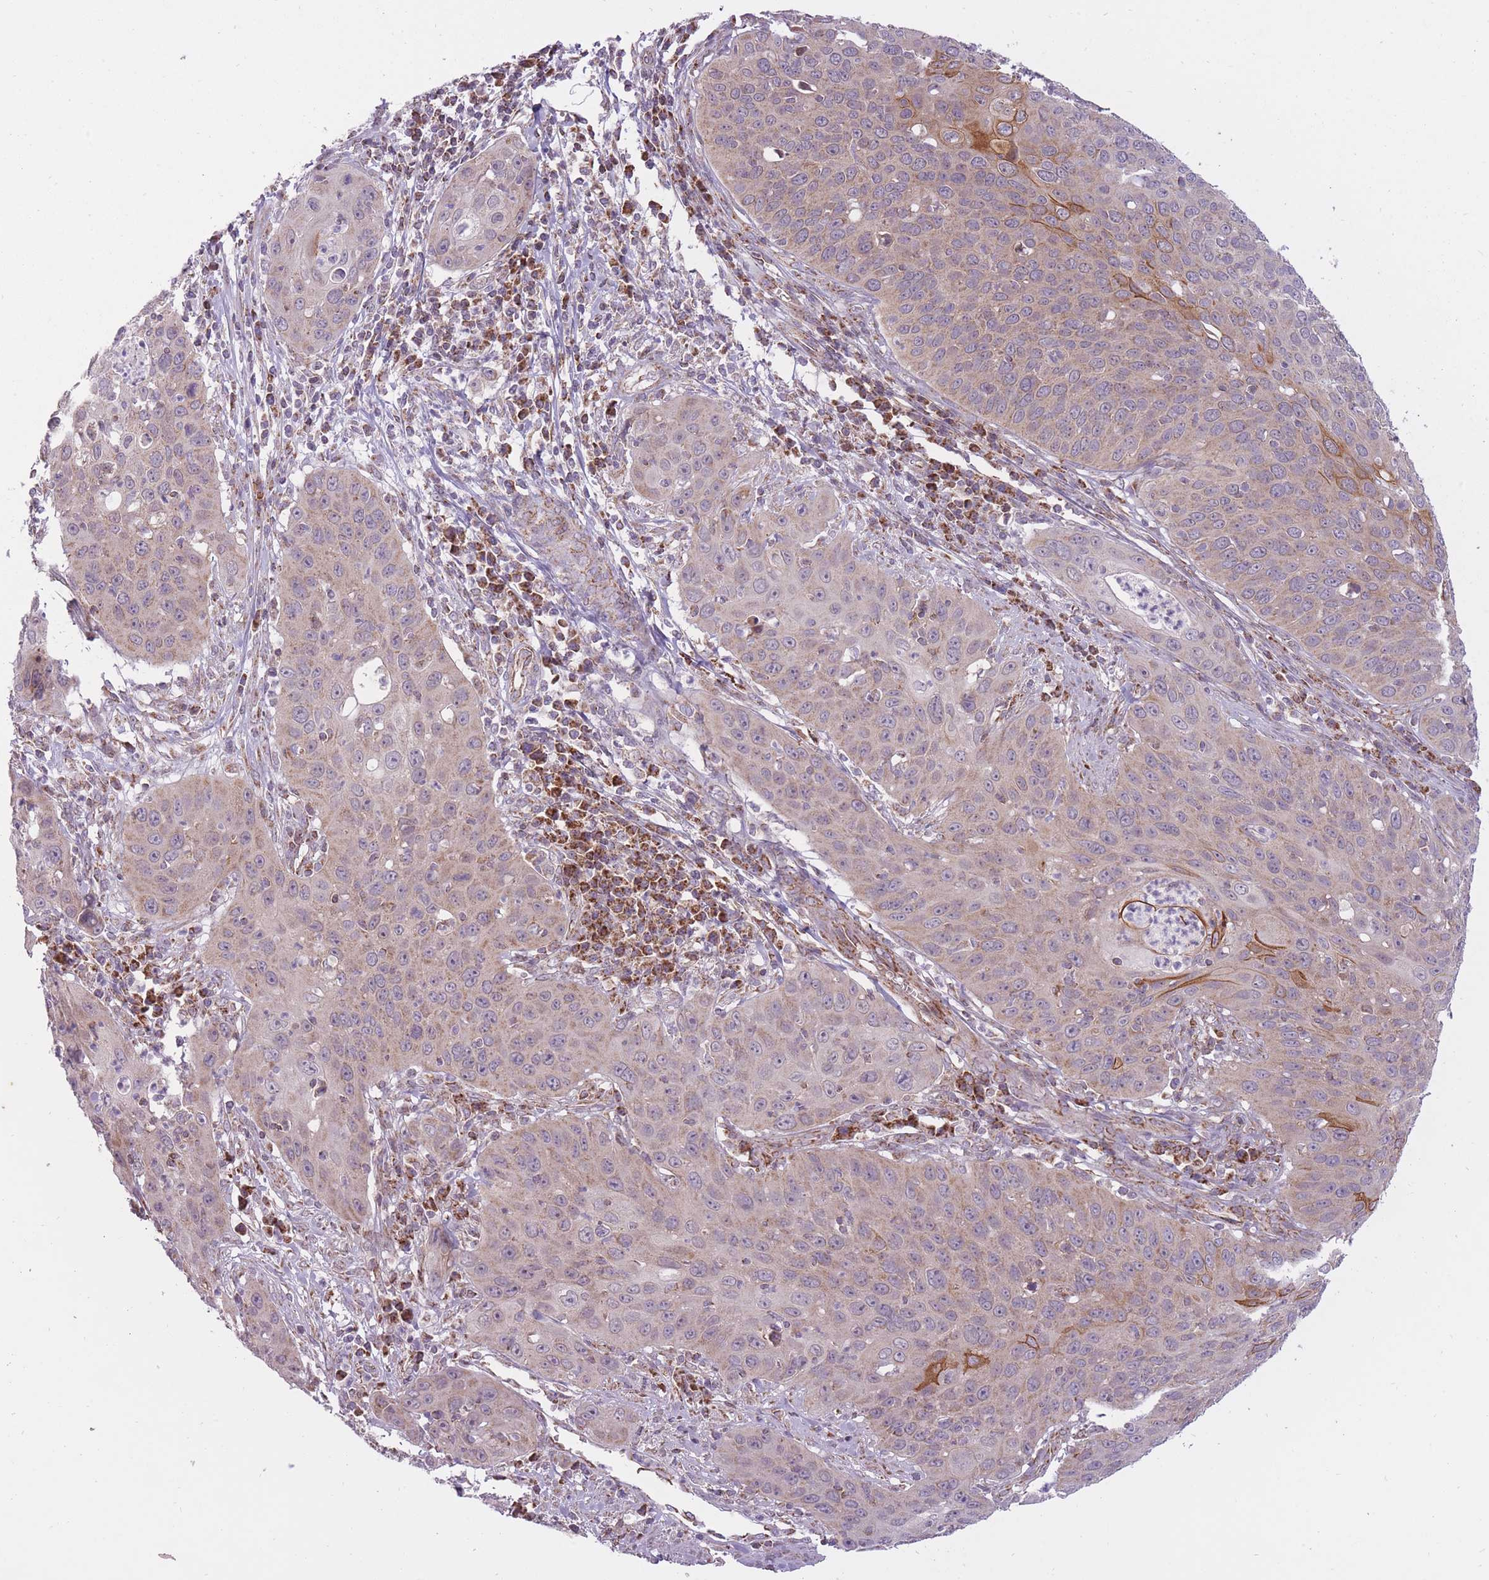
{"staining": {"intensity": "strong", "quantity": "<25%", "location": "cytoplasmic/membranous"}, "tissue": "cervical cancer", "cell_type": "Tumor cells", "image_type": "cancer", "snomed": [{"axis": "morphology", "description": "Squamous cell carcinoma, NOS"}, {"axis": "topography", "description": "Cervix"}], "caption": "IHC histopathology image of neoplastic tissue: human cervical cancer (squamous cell carcinoma) stained using immunohistochemistry (IHC) reveals medium levels of strong protein expression localized specifically in the cytoplasmic/membranous of tumor cells, appearing as a cytoplasmic/membranous brown color.", "gene": "LIN7C", "patient": {"sex": "female", "age": 36}}